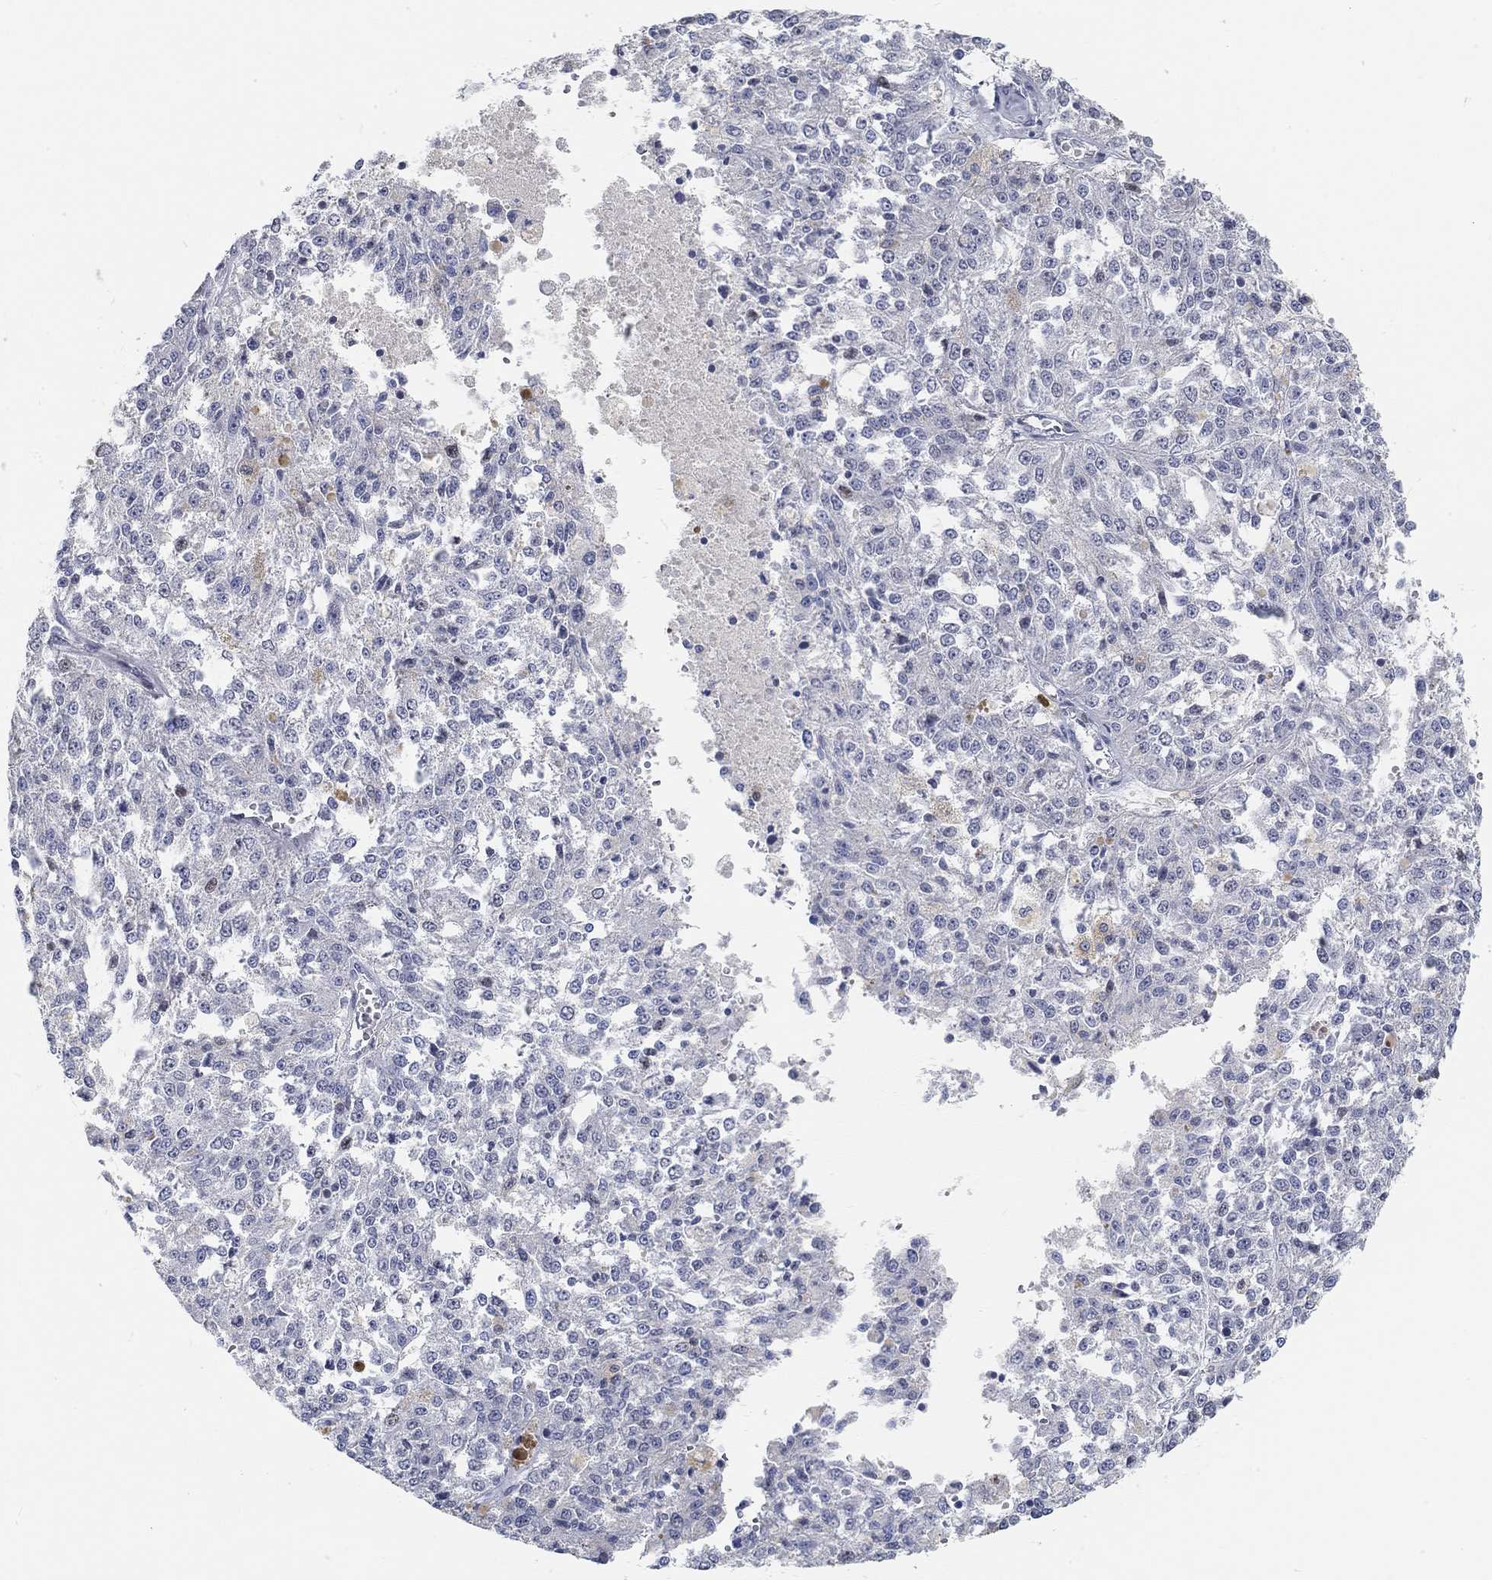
{"staining": {"intensity": "negative", "quantity": "none", "location": "none"}, "tissue": "melanoma", "cell_type": "Tumor cells", "image_type": "cancer", "snomed": [{"axis": "morphology", "description": "Malignant melanoma, Metastatic site"}, {"axis": "topography", "description": "Lymph node"}], "caption": "Immunohistochemistry (IHC) micrograph of neoplastic tissue: human malignant melanoma (metastatic site) stained with DAB (3,3'-diaminobenzidine) shows no significant protein positivity in tumor cells.", "gene": "SNTG2", "patient": {"sex": "female", "age": 64}}